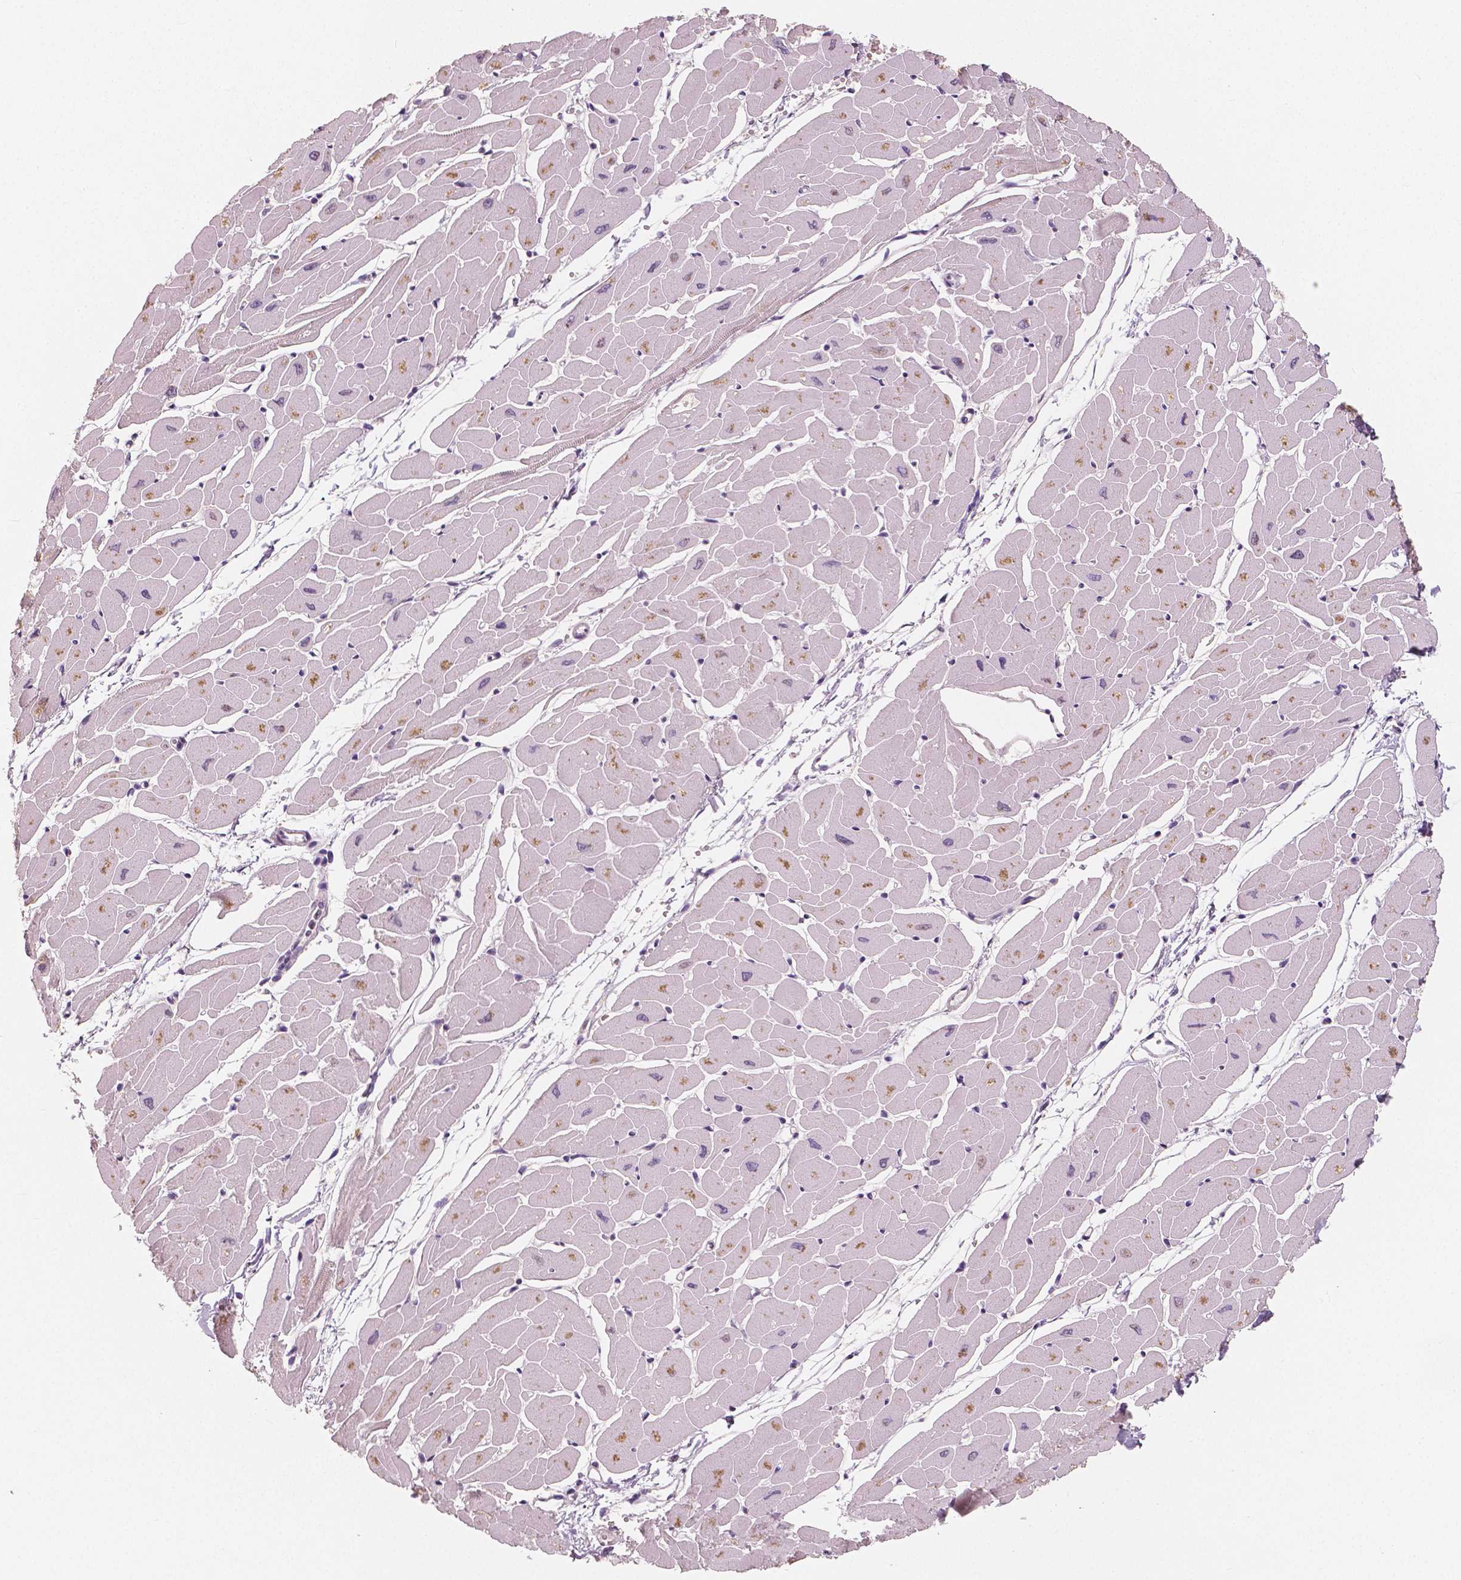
{"staining": {"intensity": "moderate", "quantity": "<25%", "location": "cytoplasmic/membranous"}, "tissue": "heart muscle", "cell_type": "Cardiomyocytes", "image_type": "normal", "snomed": [{"axis": "morphology", "description": "Normal tissue, NOS"}, {"axis": "topography", "description": "Heart"}], "caption": "Immunohistochemistry histopathology image of normal heart muscle stained for a protein (brown), which demonstrates low levels of moderate cytoplasmic/membranous expression in about <25% of cardiomyocytes.", "gene": "RNASE7", "patient": {"sex": "male", "age": 57}}